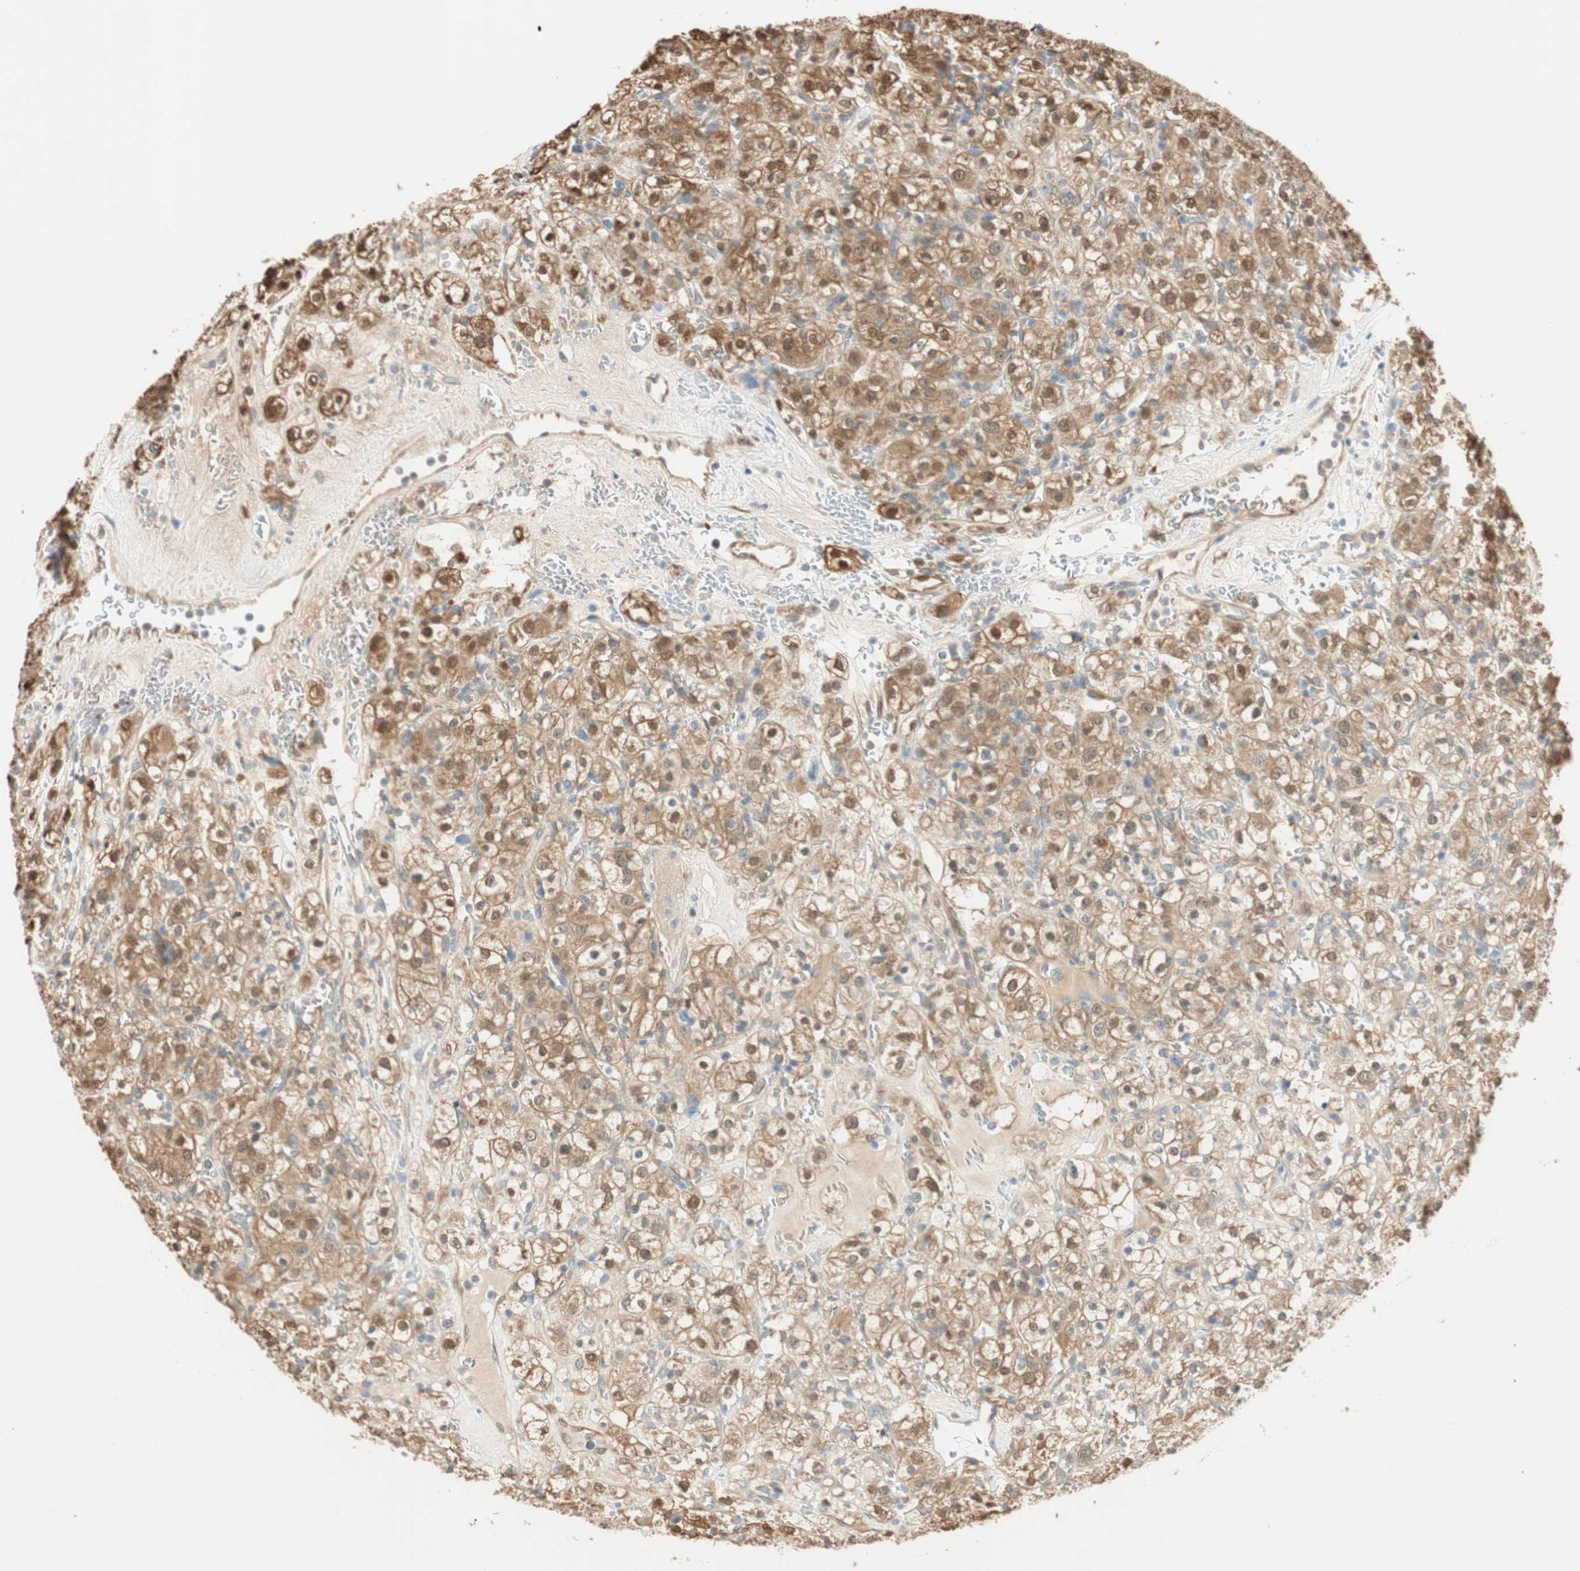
{"staining": {"intensity": "moderate", "quantity": ">75%", "location": "cytoplasmic/membranous,nuclear"}, "tissue": "renal cancer", "cell_type": "Tumor cells", "image_type": "cancer", "snomed": [{"axis": "morphology", "description": "Normal tissue, NOS"}, {"axis": "morphology", "description": "Adenocarcinoma, NOS"}, {"axis": "topography", "description": "Kidney"}], "caption": "Immunohistochemistry image of neoplastic tissue: renal adenocarcinoma stained using immunohistochemistry demonstrates medium levels of moderate protein expression localized specifically in the cytoplasmic/membranous and nuclear of tumor cells, appearing as a cytoplasmic/membranous and nuclear brown color.", "gene": "CDK3", "patient": {"sex": "female", "age": 72}}